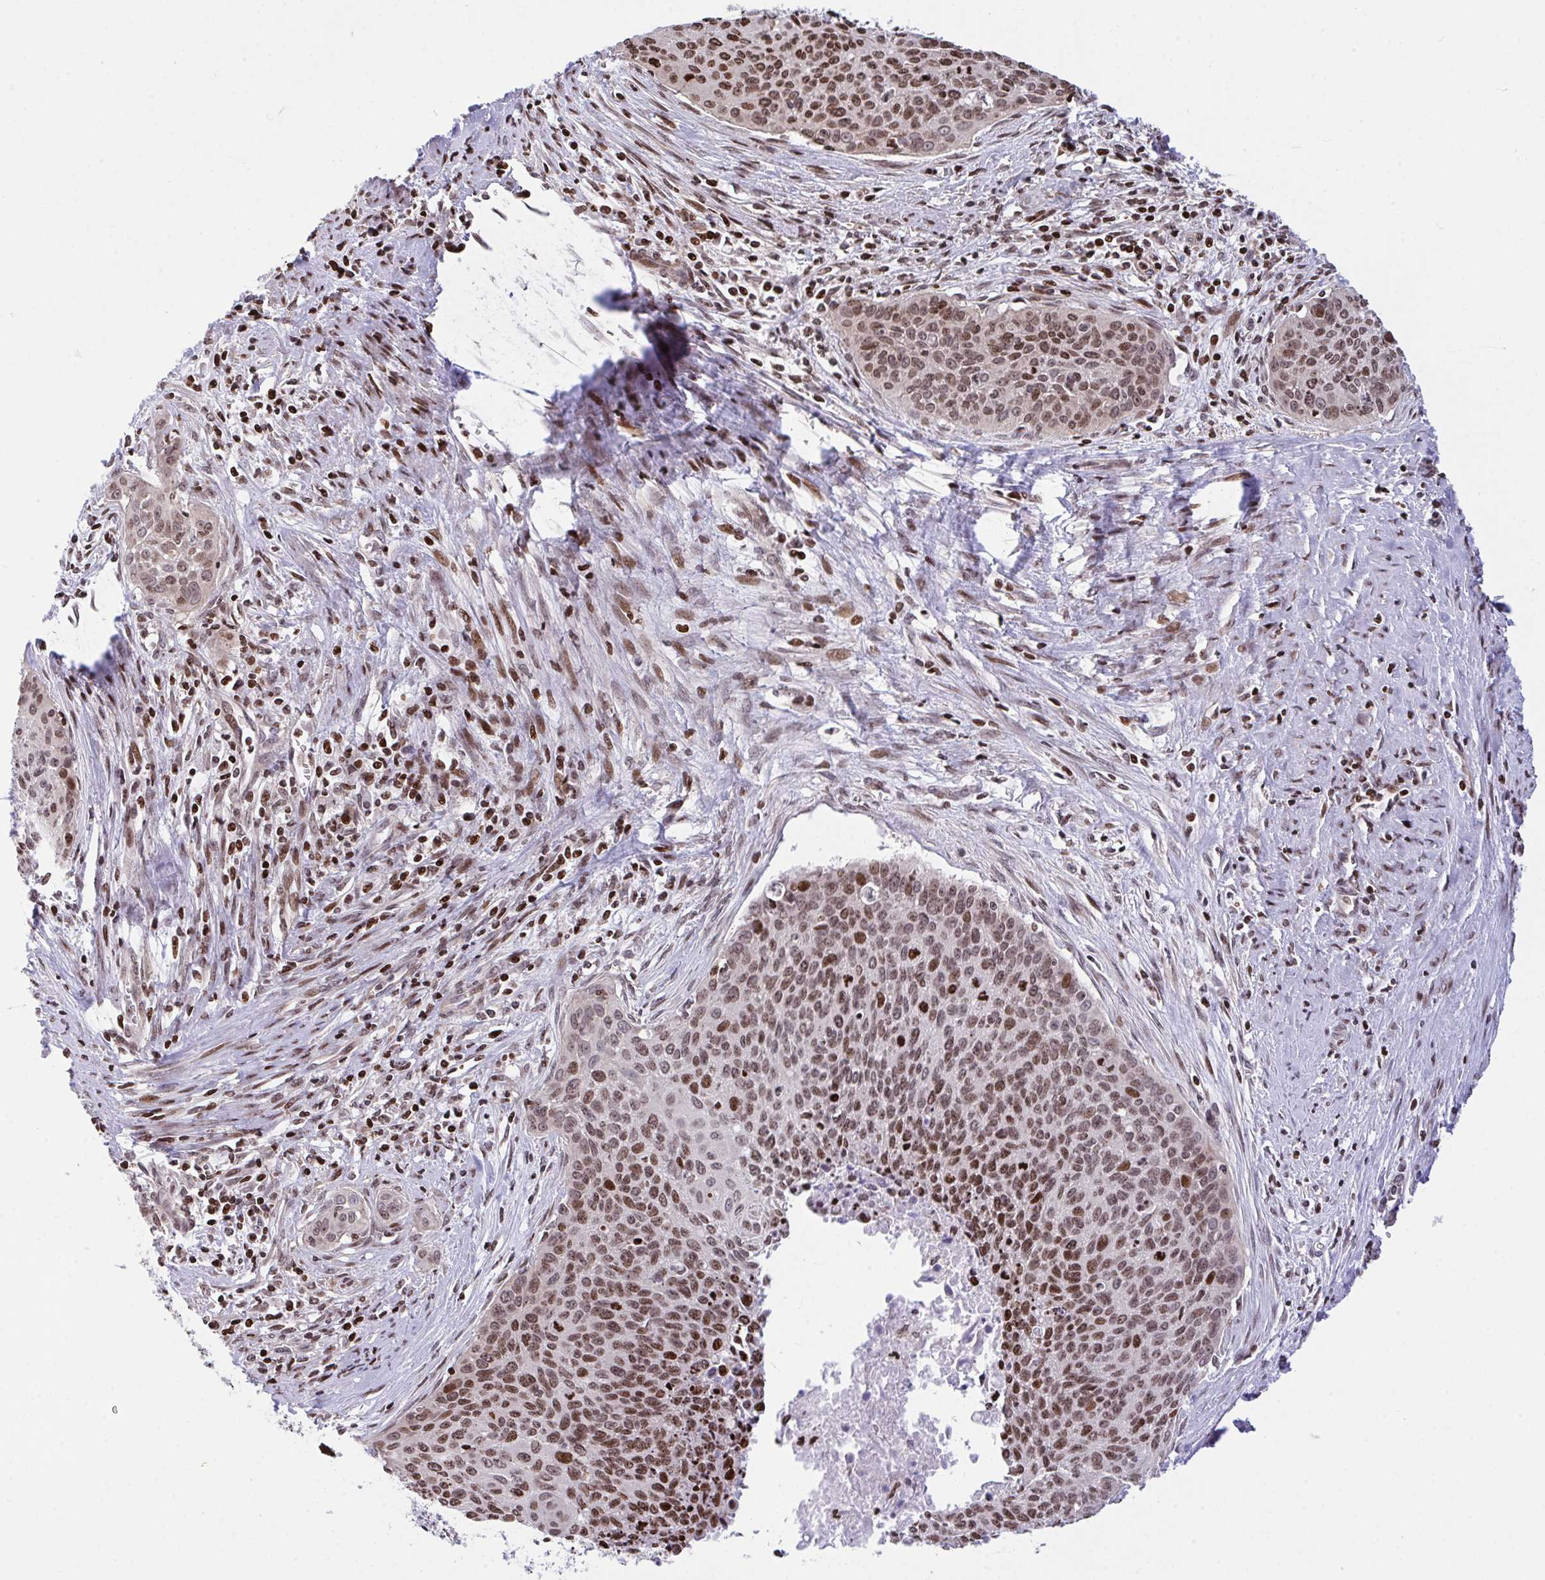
{"staining": {"intensity": "moderate", "quantity": ">75%", "location": "nuclear"}, "tissue": "cervical cancer", "cell_type": "Tumor cells", "image_type": "cancer", "snomed": [{"axis": "morphology", "description": "Squamous cell carcinoma, NOS"}, {"axis": "topography", "description": "Cervix"}], "caption": "Tumor cells display medium levels of moderate nuclear positivity in approximately >75% of cells in squamous cell carcinoma (cervical).", "gene": "RAPGEF5", "patient": {"sex": "female", "age": 55}}